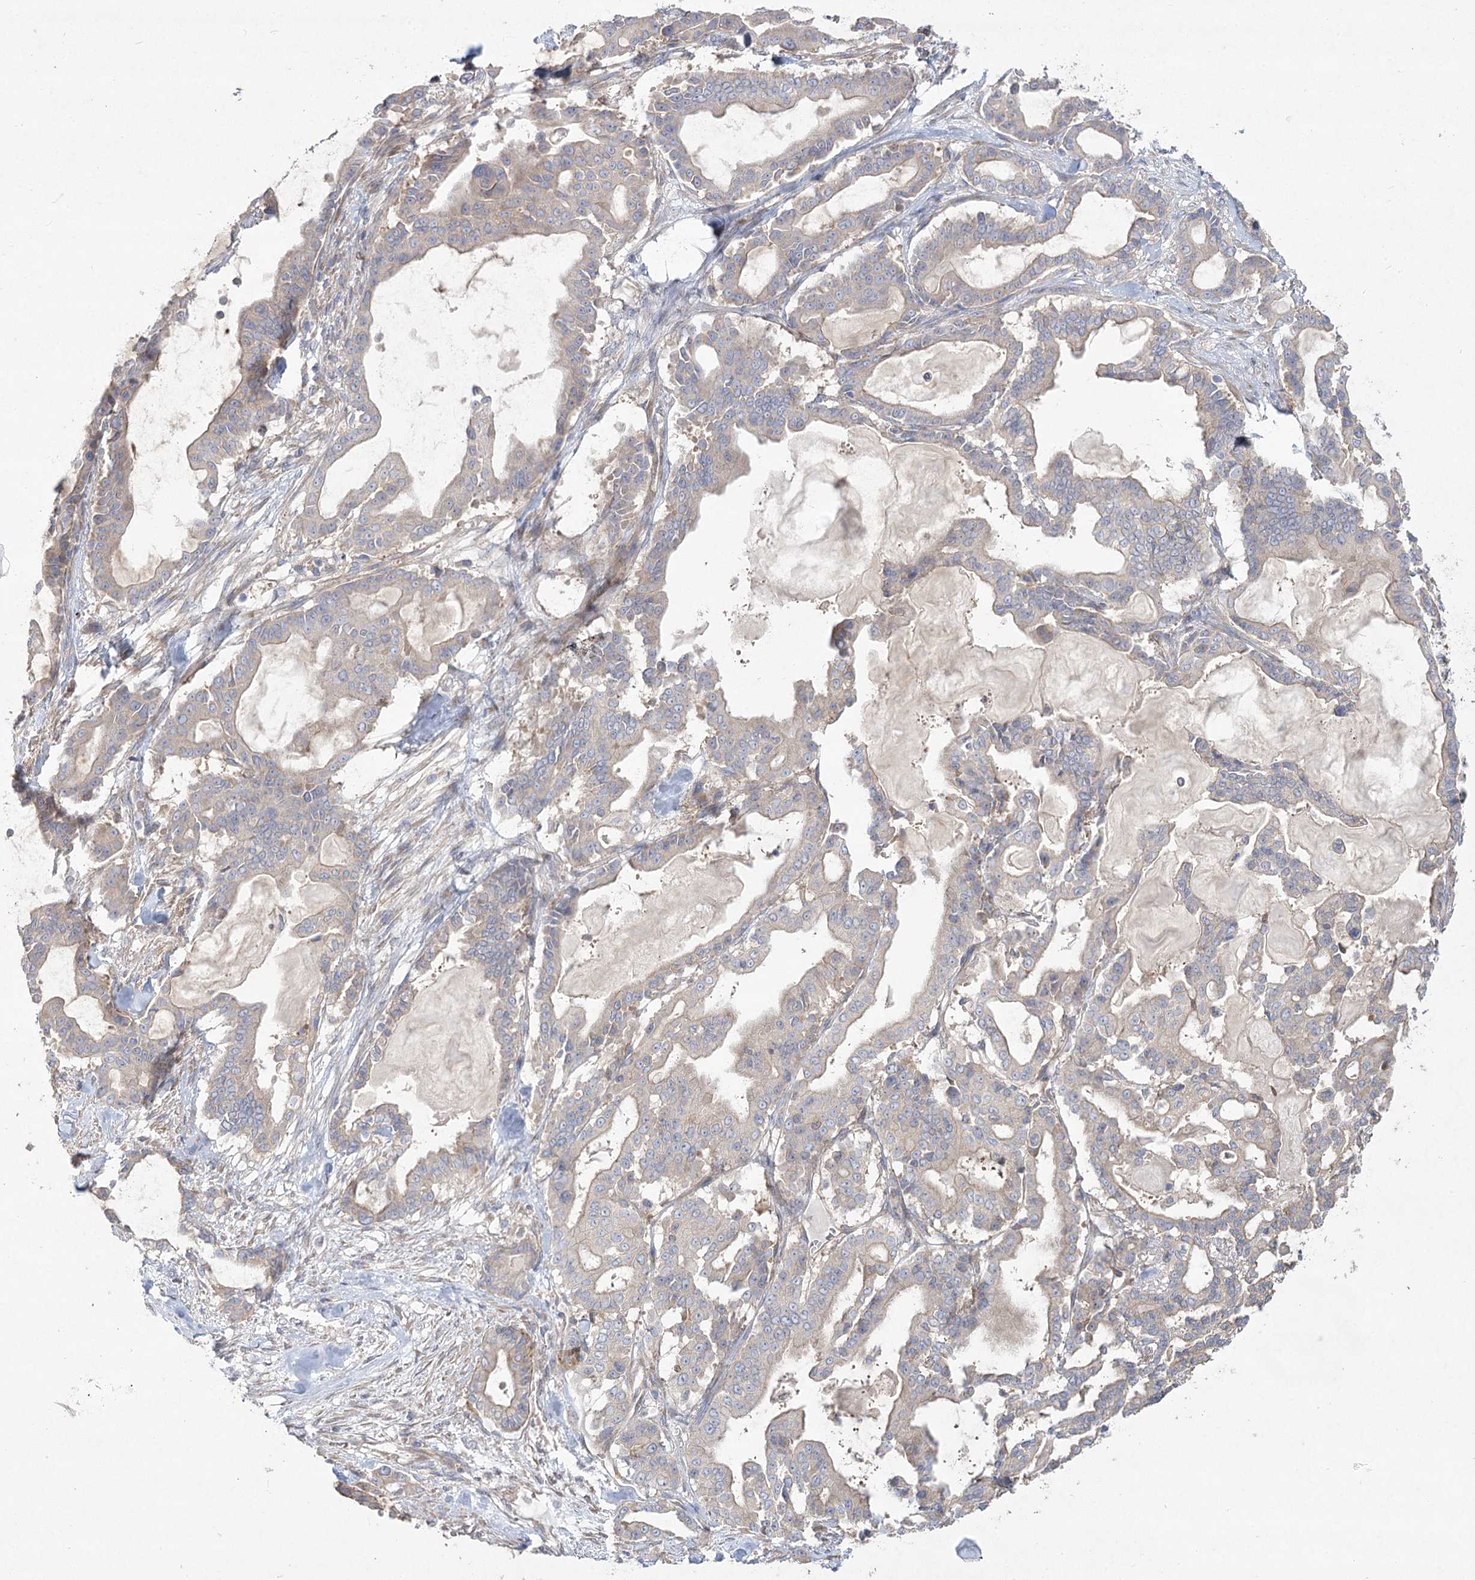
{"staining": {"intensity": "weak", "quantity": "<25%", "location": "cytoplasmic/membranous"}, "tissue": "pancreatic cancer", "cell_type": "Tumor cells", "image_type": "cancer", "snomed": [{"axis": "morphology", "description": "Adenocarcinoma, NOS"}, {"axis": "topography", "description": "Pancreas"}], "caption": "IHC of adenocarcinoma (pancreatic) shows no expression in tumor cells.", "gene": "CAMTA1", "patient": {"sex": "male", "age": 63}}